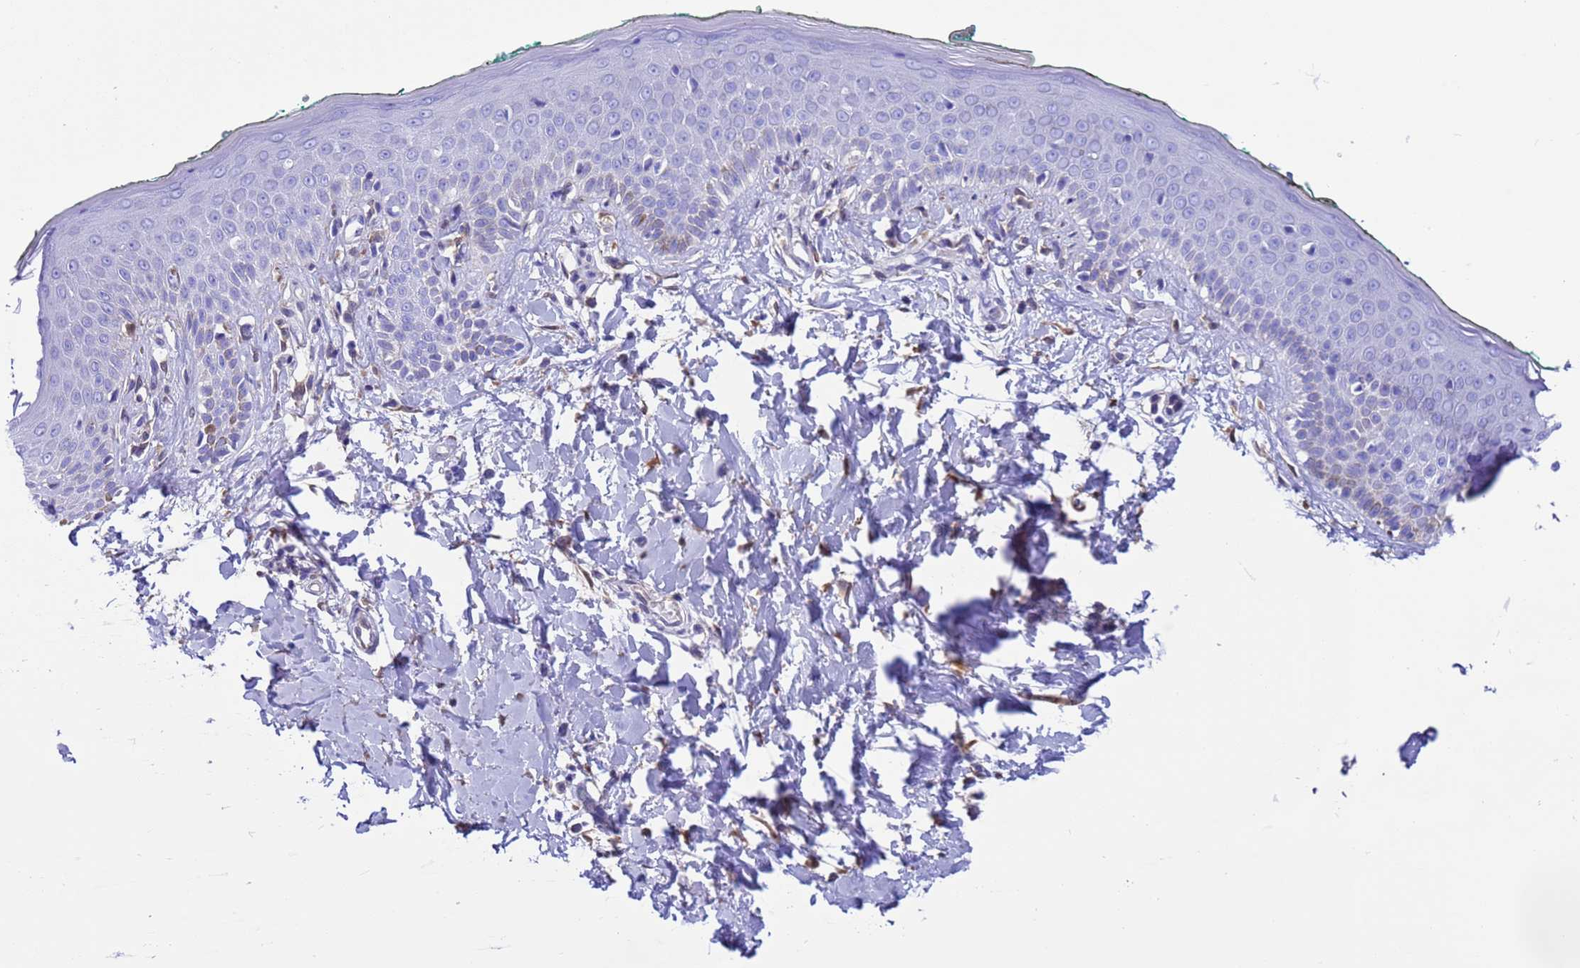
{"staining": {"intensity": "moderate", "quantity": ">75%", "location": "cytoplasmic/membranous"}, "tissue": "skin", "cell_type": "Fibroblasts", "image_type": "normal", "snomed": [{"axis": "morphology", "description": "Normal tissue, NOS"}, {"axis": "morphology", "description": "Malignant melanoma, NOS"}, {"axis": "topography", "description": "Skin"}], "caption": "IHC of normal human skin demonstrates medium levels of moderate cytoplasmic/membranous staining in approximately >75% of fibroblasts.", "gene": "C6orf47", "patient": {"sex": "male", "age": 62}}